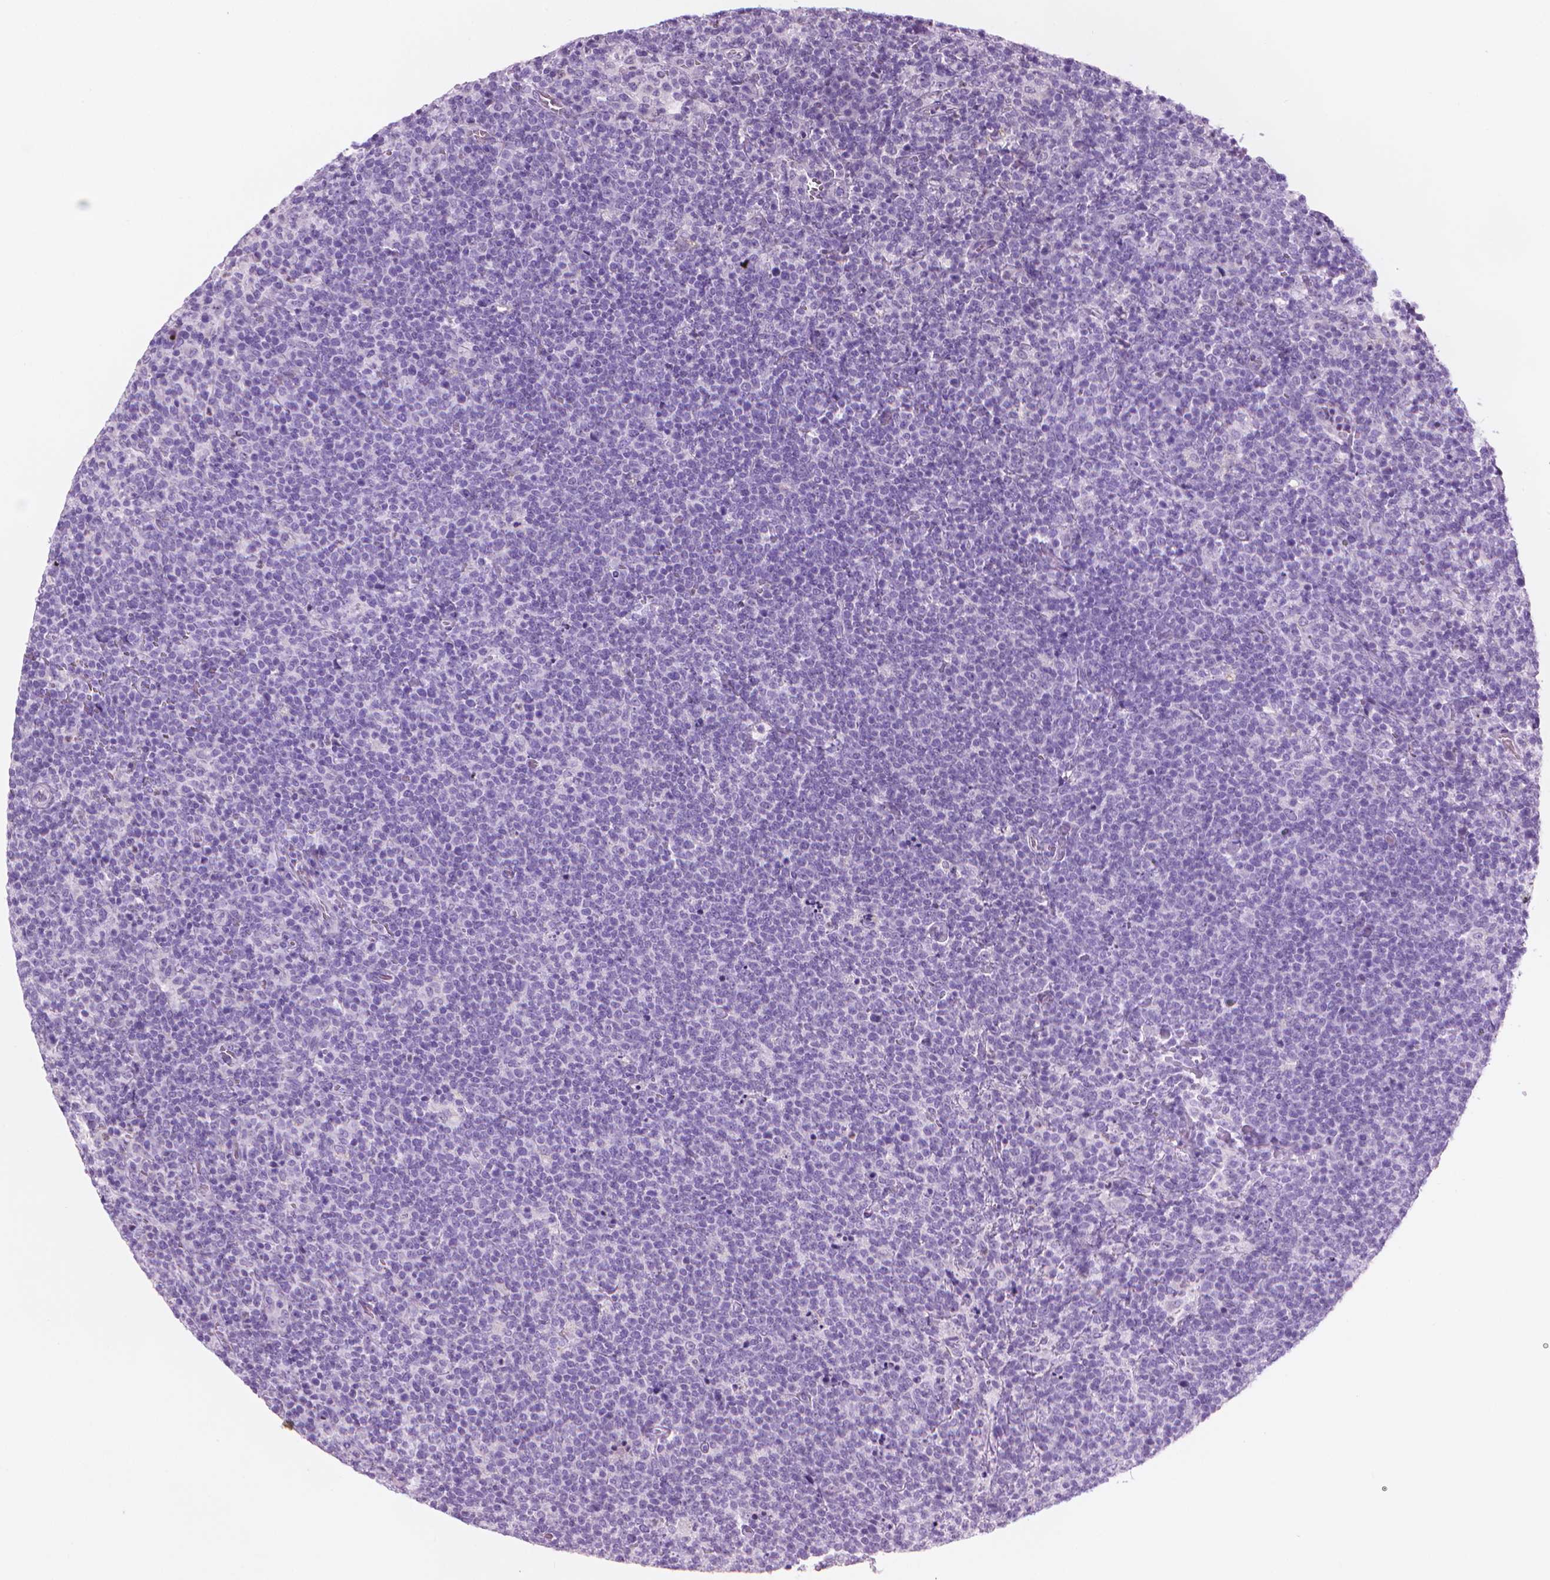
{"staining": {"intensity": "negative", "quantity": "none", "location": "none"}, "tissue": "lymphoma", "cell_type": "Tumor cells", "image_type": "cancer", "snomed": [{"axis": "morphology", "description": "Malignant lymphoma, non-Hodgkin's type, High grade"}, {"axis": "topography", "description": "Lymph node"}], "caption": "A photomicrograph of human lymphoma is negative for staining in tumor cells.", "gene": "TTC29", "patient": {"sex": "male", "age": 61}}